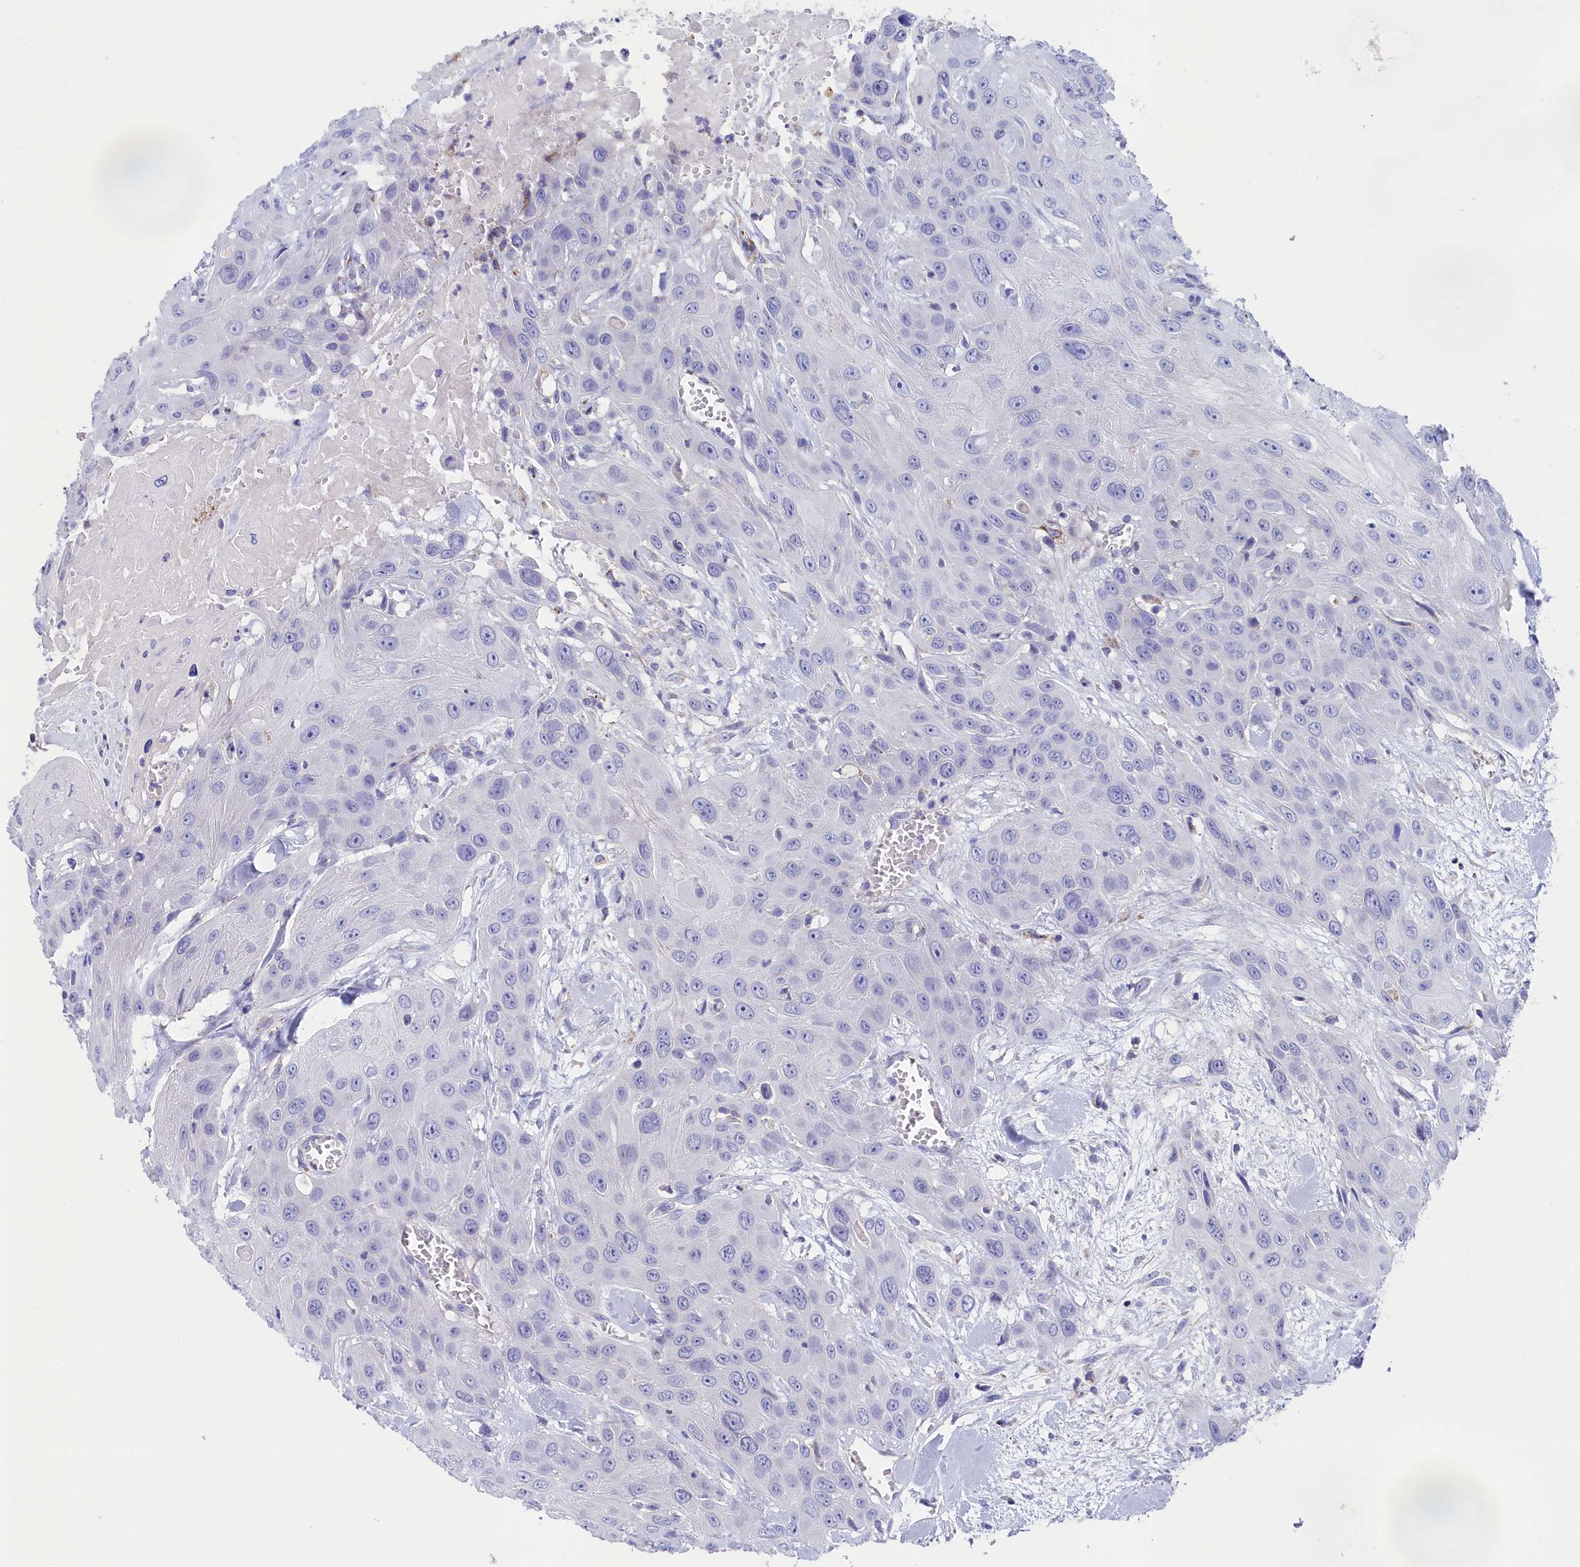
{"staining": {"intensity": "negative", "quantity": "none", "location": "none"}, "tissue": "head and neck cancer", "cell_type": "Tumor cells", "image_type": "cancer", "snomed": [{"axis": "morphology", "description": "Squamous cell carcinoma, NOS"}, {"axis": "topography", "description": "Head-Neck"}], "caption": "This is an immunohistochemistry (IHC) histopathology image of human head and neck cancer. There is no positivity in tumor cells.", "gene": "PRDM12", "patient": {"sex": "male", "age": 81}}